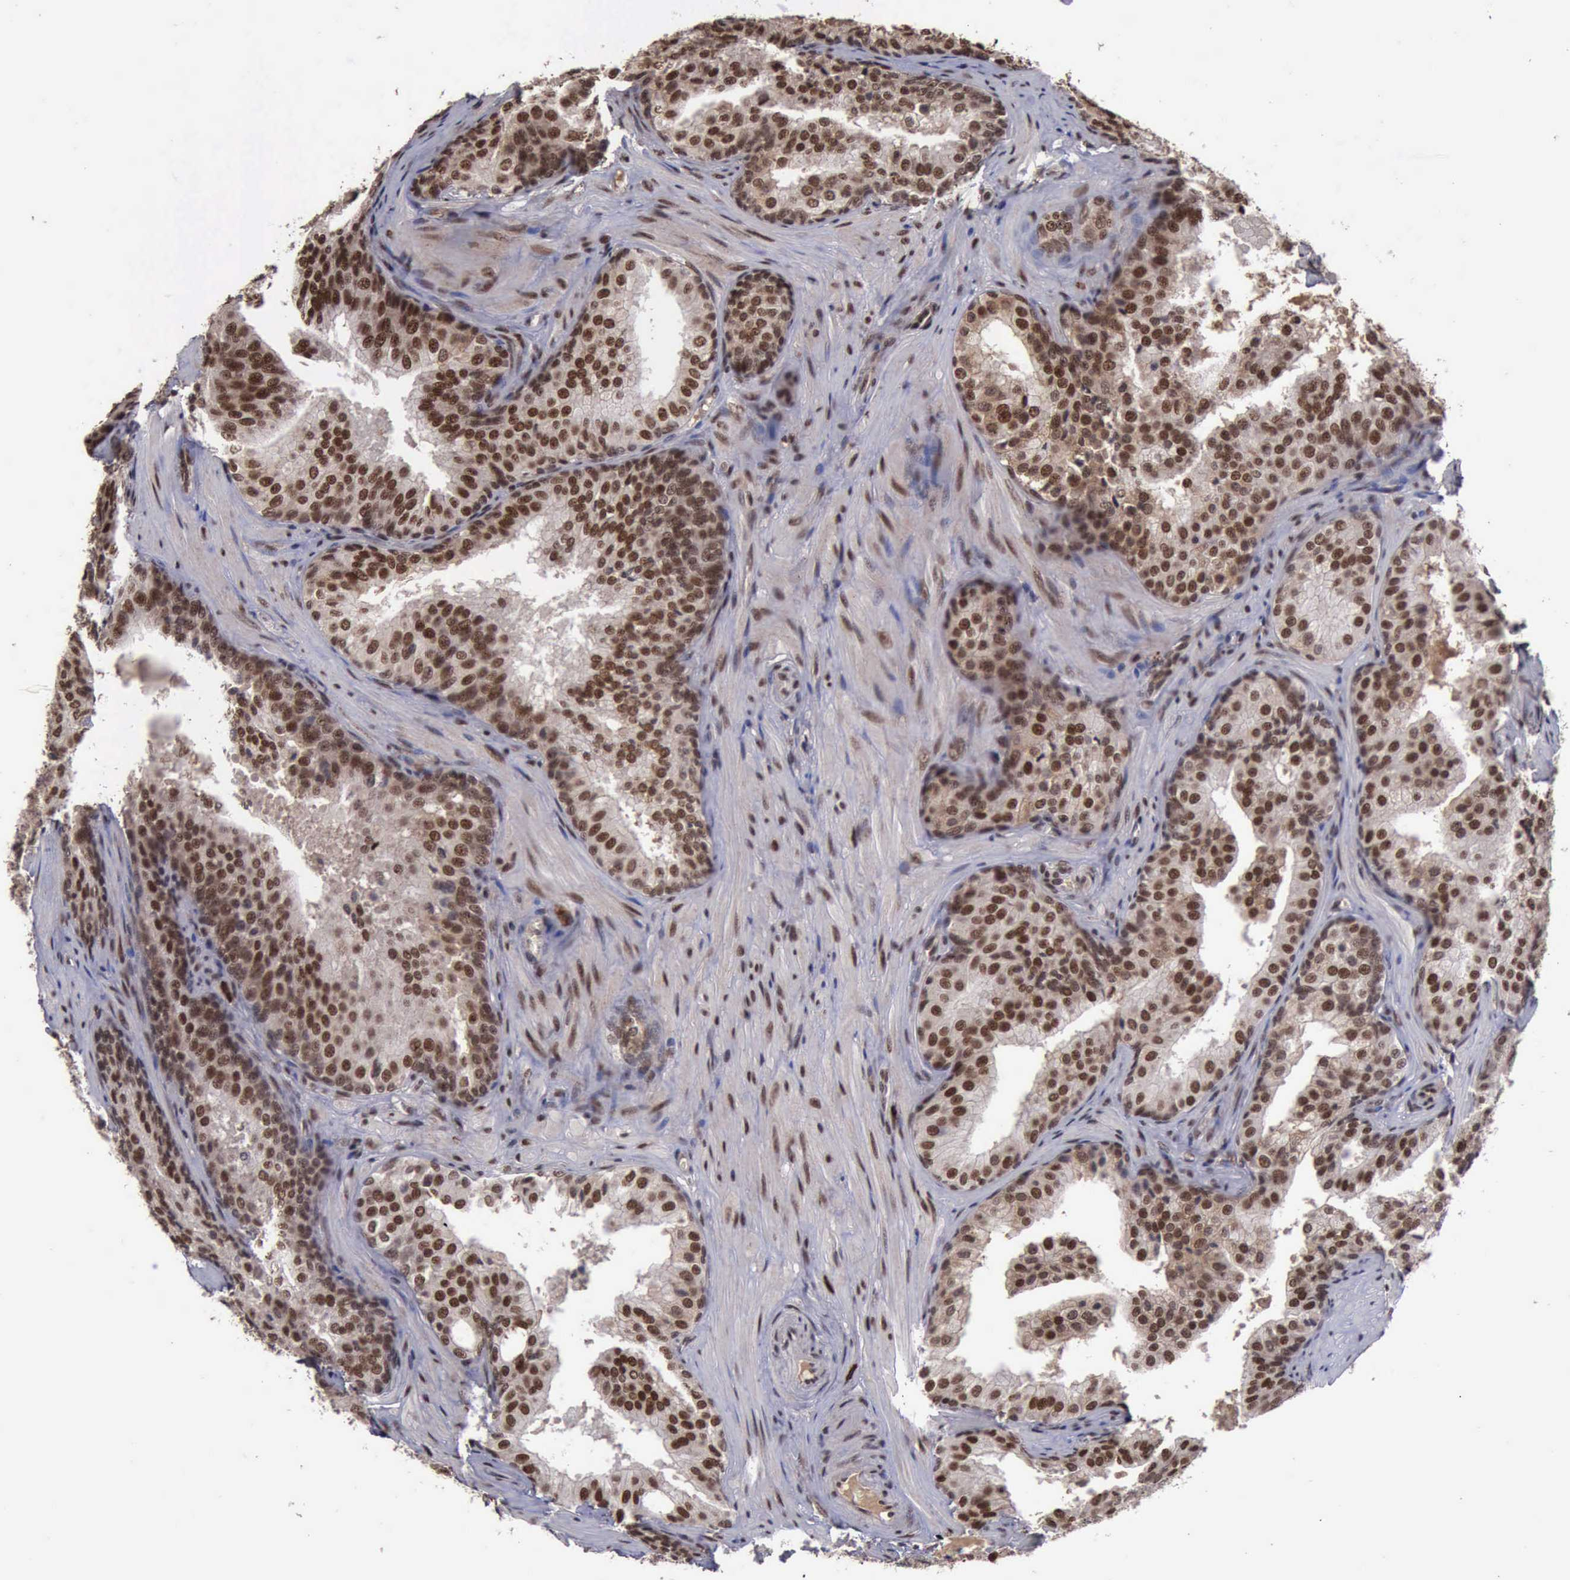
{"staining": {"intensity": "moderate", "quantity": ">75%", "location": "cytoplasmic/membranous,nuclear"}, "tissue": "prostate cancer", "cell_type": "Tumor cells", "image_type": "cancer", "snomed": [{"axis": "morphology", "description": "Adenocarcinoma, Low grade"}, {"axis": "topography", "description": "Prostate"}], "caption": "Protein staining by immunohistochemistry (IHC) demonstrates moderate cytoplasmic/membranous and nuclear expression in approximately >75% of tumor cells in prostate cancer (adenocarcinoma (low-grade)). (DAB (3,3'-diaminobenzidine) = brown stain, brightfield microscopy at high magnification).", "gene": "TRMT2A", "patient": {"sex": "male", "age": 69}}